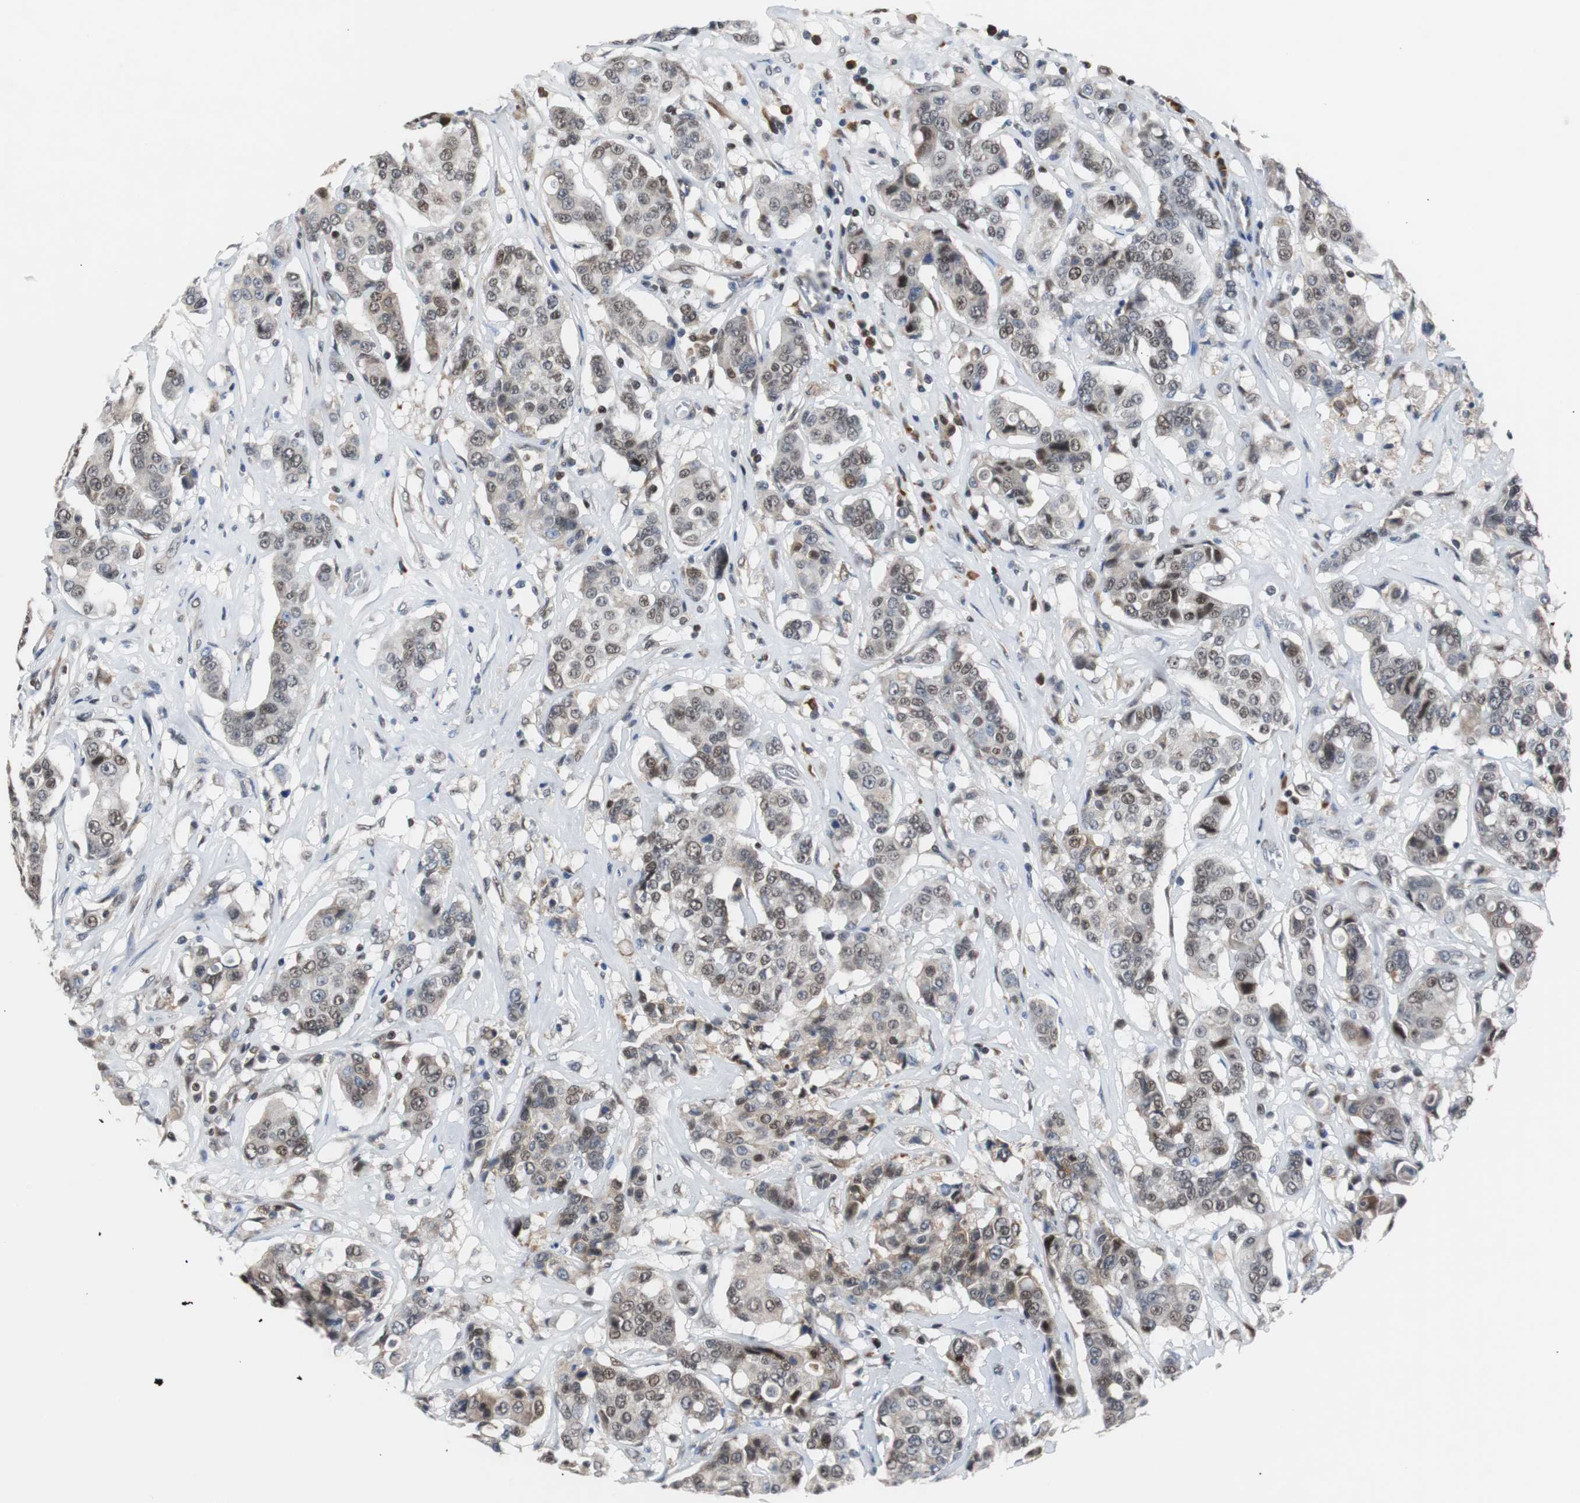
{"staining": {"intensity": "moderate", "quantity": "25%-75%", "location": "cytoplasmic/membranous,nuclear"}, "tissue": "breast cancer", "cell_type": "Tumor cells", "image_type": "cancer", "snomed": [{"axis": "morphology", "description": "Duct carcinoma"}, {"axis": "topography", "description": "Breast"}], "caption": "An immunohistochemistry histopathology image of neoplastic tissue is shown. Protein staining in brown labels moderate cytoplasmic/membranous and nuclear positivity in breast cancer within tumor cells.", "gene": "USP28", "patient": {"sex": "female", "age": 27}}